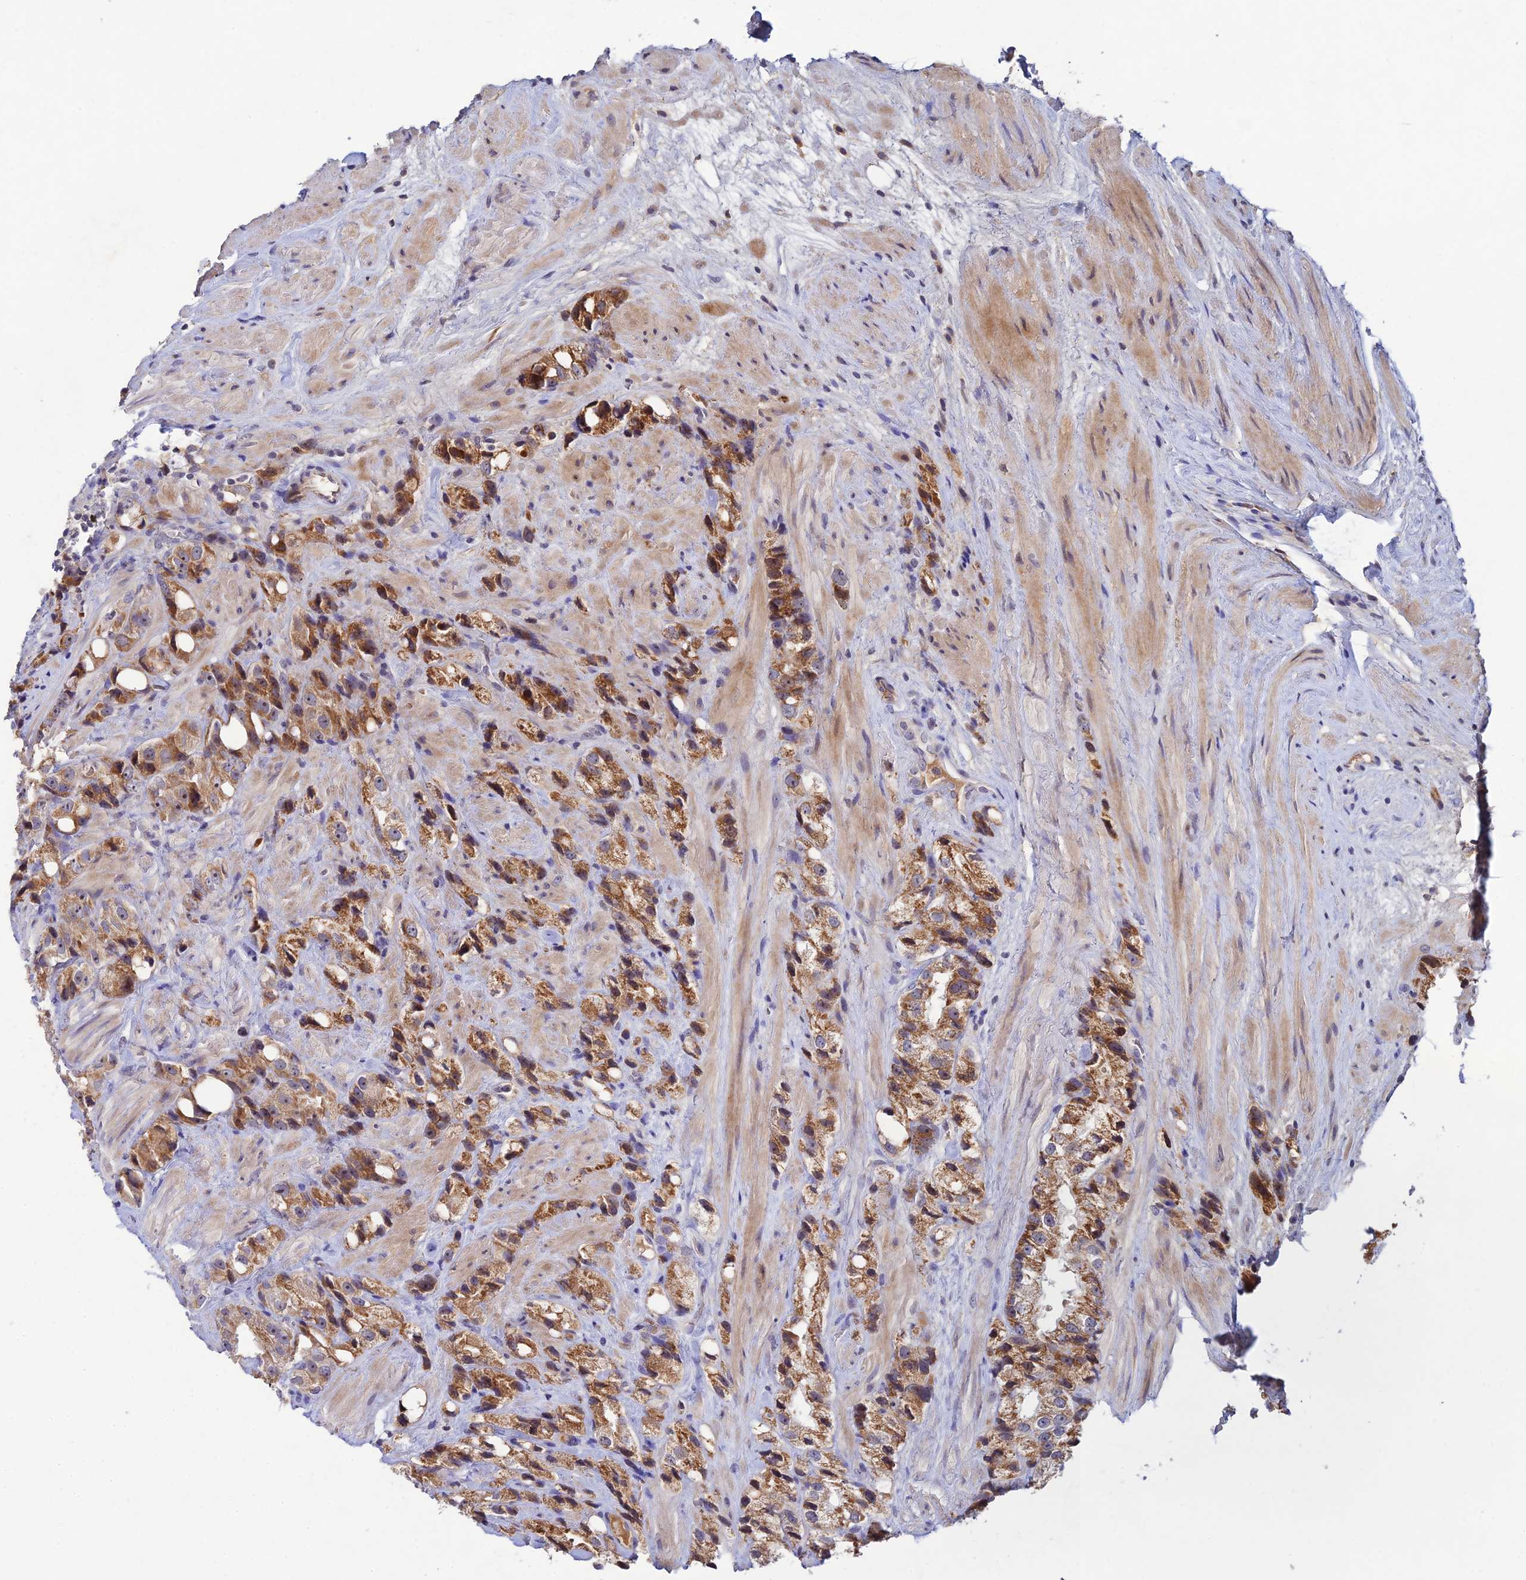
{"staining": {"intensity": "moderate", "quantity": ">75%", "location": "cytoplasmic/membranous"}, "tissue": "prostate cancer", "cell_type": "Tumor cells", "image_type": "cancer", "snomed": [{"axis": "morphology", "description": "Adenocarcinoma, NOS"}, {"axis": "topography", "description": "Prostate"}], "caption": "This is a histology image of immunohistochemistry staining of prostate cancer, which shows moderate positivity in the cytoplasmic/membranous of tumor cells.", "gene": "CHST5", "patient": {"sex": "male", "age": 79}}